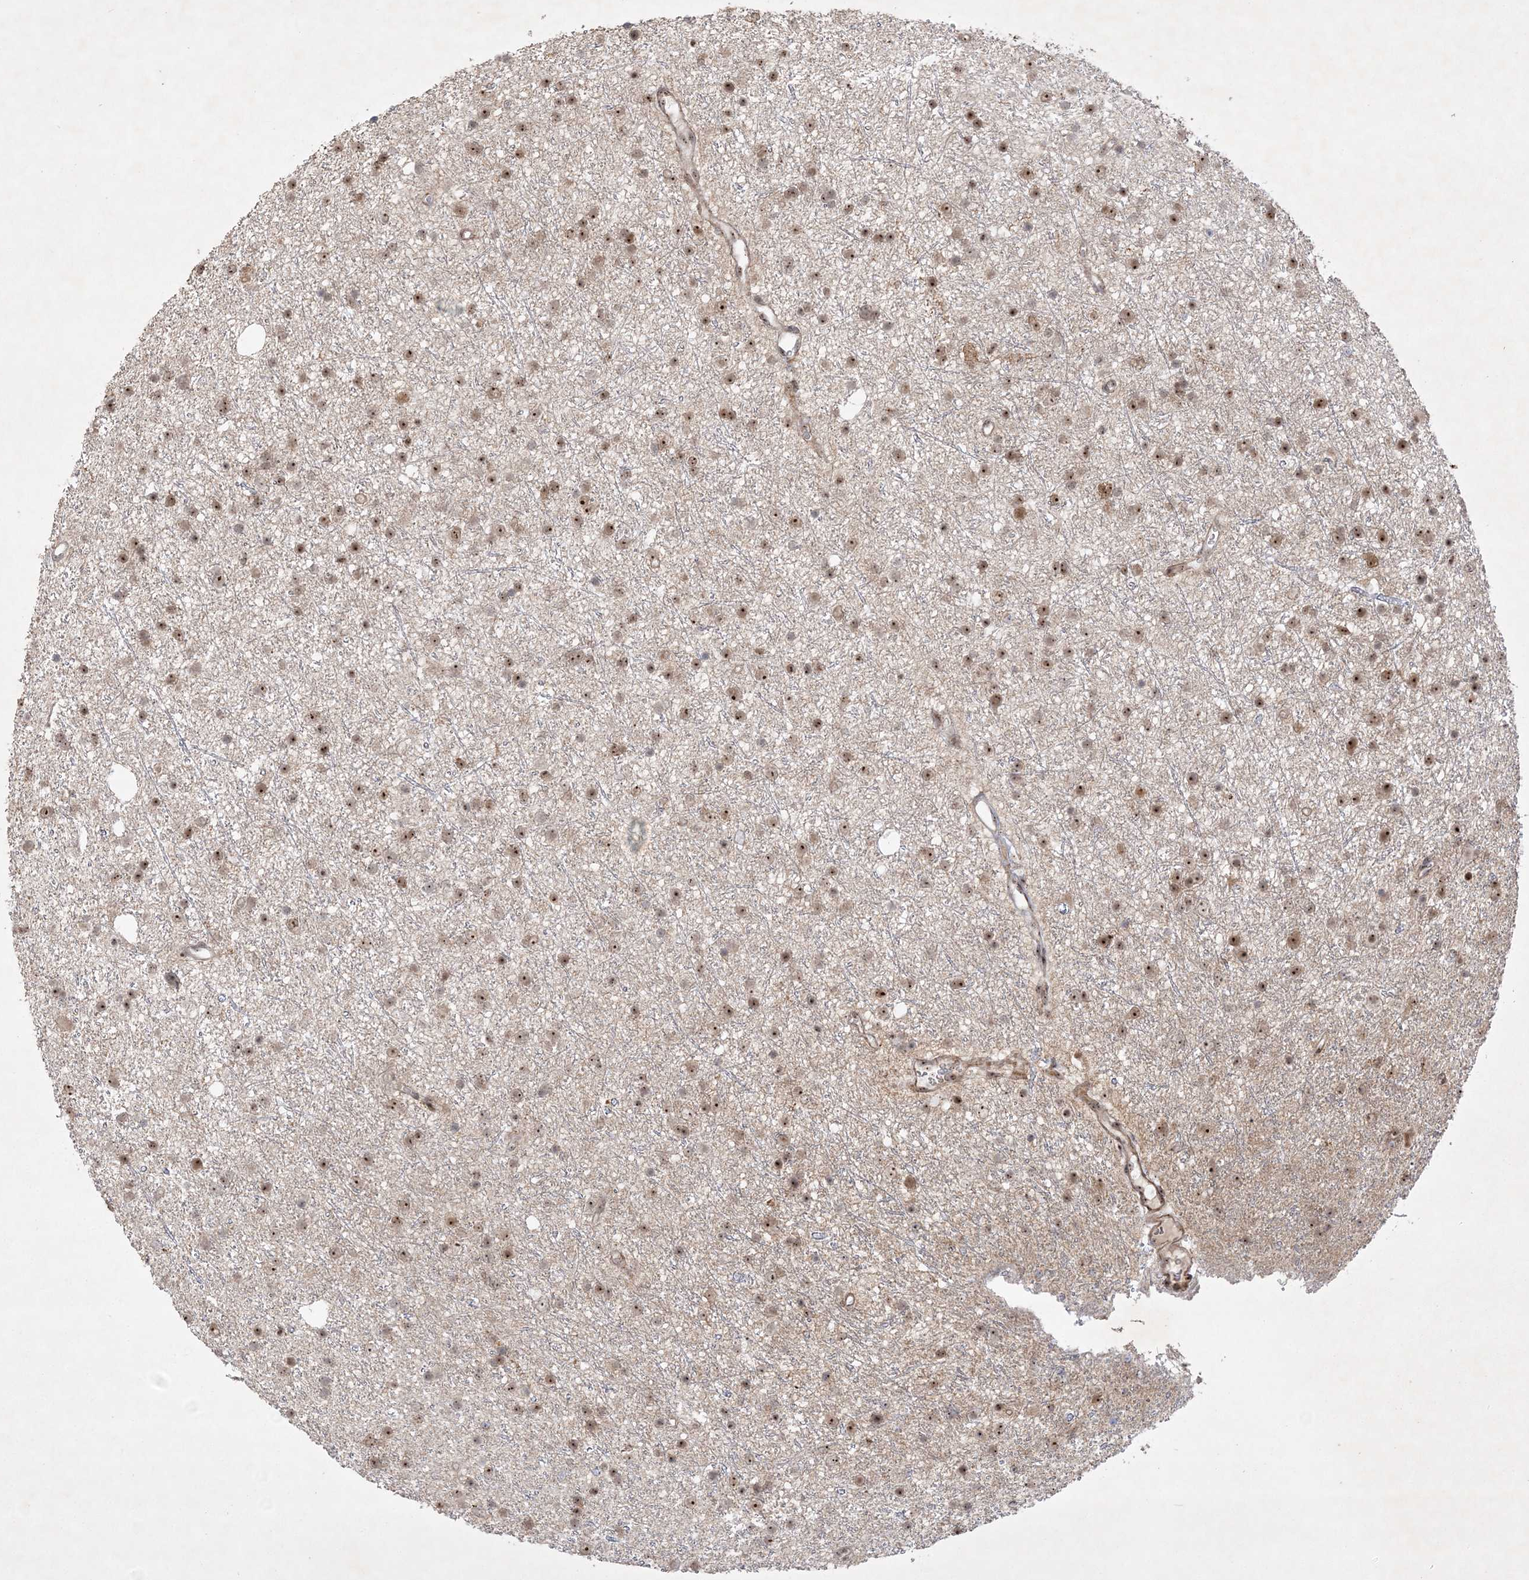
{"staining": {"intensity": "moderate", "quantity": ">75%", "location": "nuclear"}, "tissue": "glioma", "cell_type": "Tumor cells", "image_type": "cancer", "snomed": [{"axis": "morphology", "description": "Glioma, malignant, Low grade"}, {"axis": "topography", "description": "Cerebral cortex"}], "caption": "DAB immunohistochemical staining of human glioma exhibits moderate nuclear protein staining in approximately >75% of tumor cells. (DAB IHC with brightfield microscopy, high magnification).", "gene": "NPM3", "patient": {"sex": "female", "age": 39}}